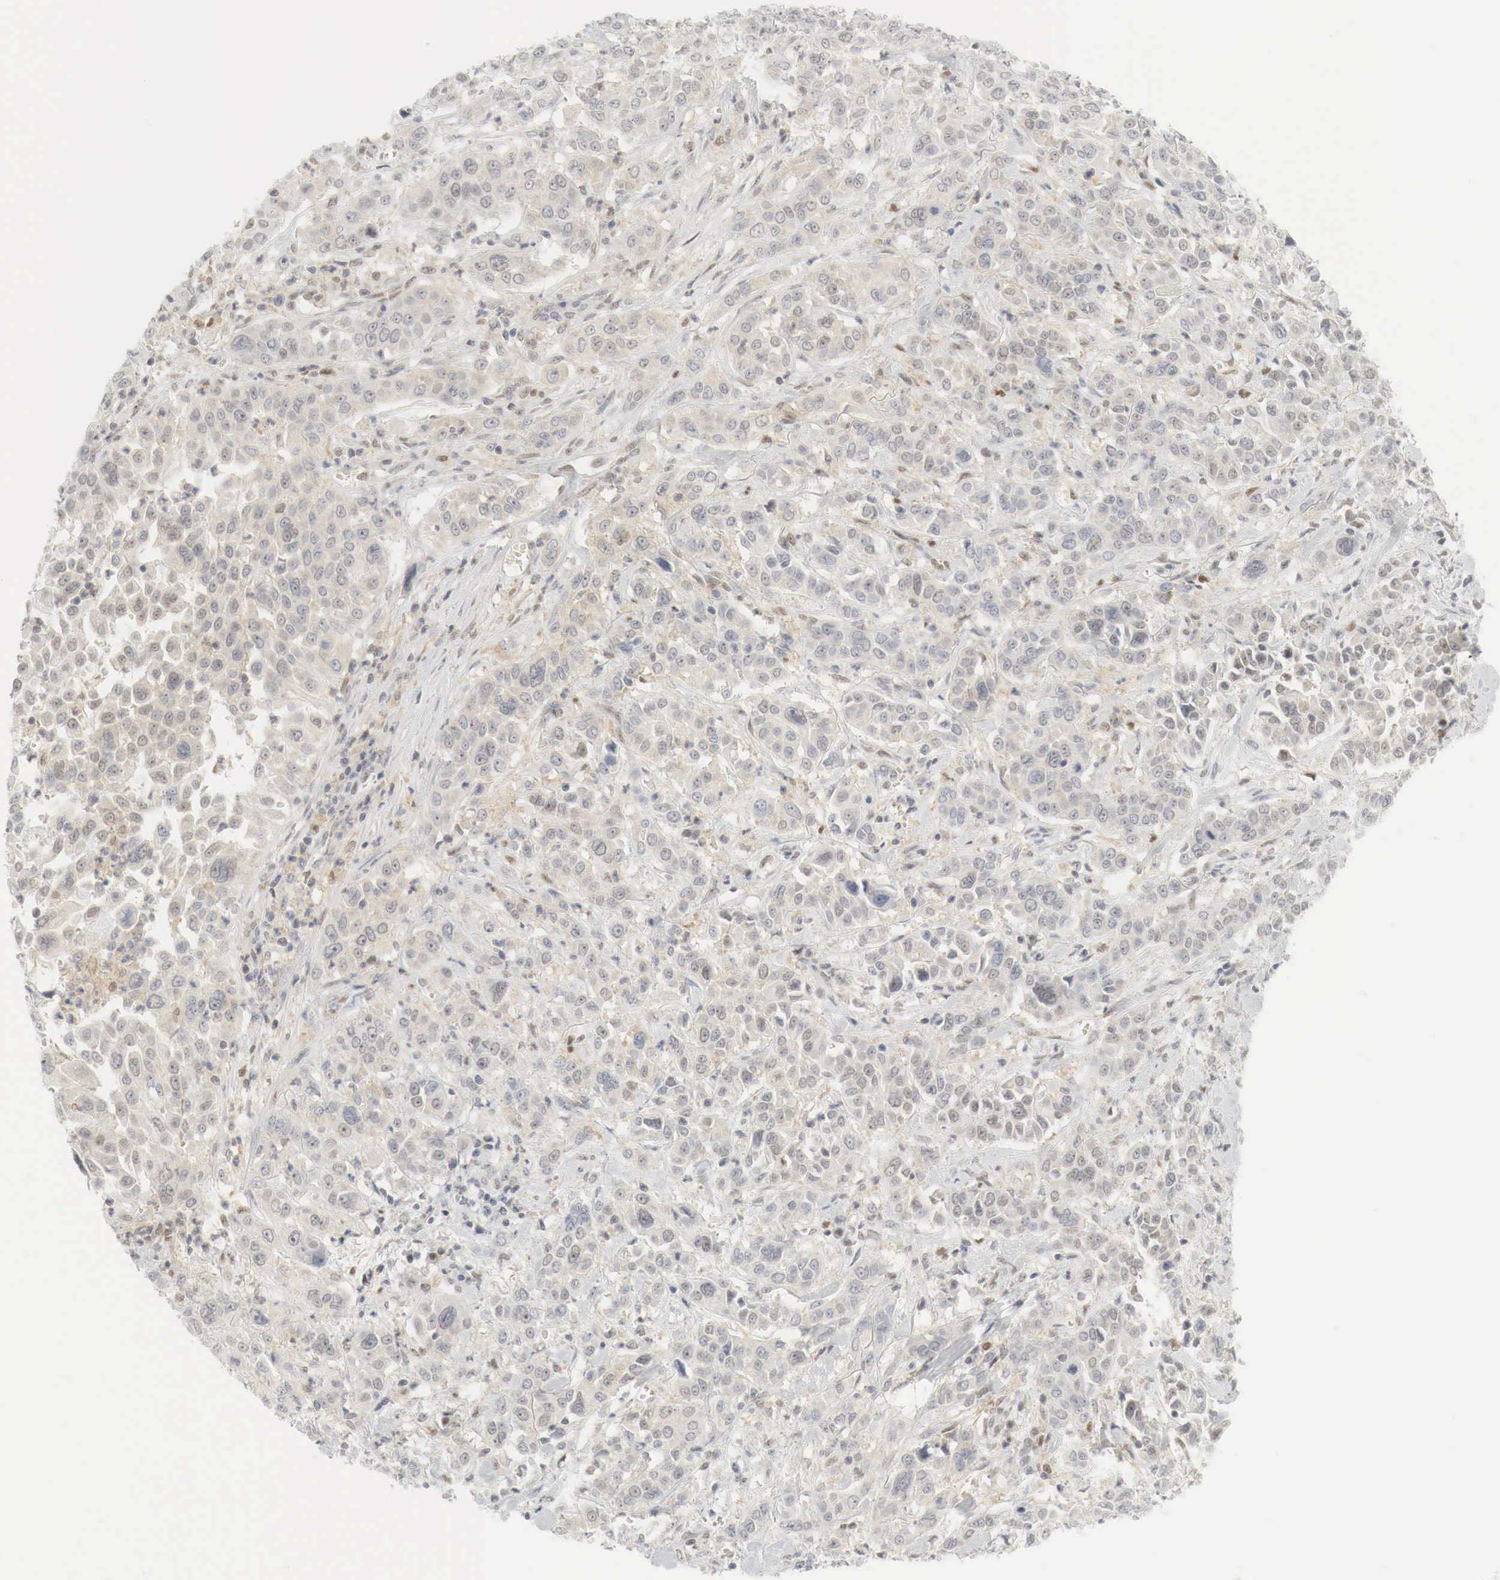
{"staining": {"intensity": "weak", "quantity": "<25%", "location": "cytoplasmic/membranous,nuclear"}, "tissue": "pancreatic cancer", "cell_type": "Tumor cells", "image_type": "cancer", "snomed": [{"axis": "morphology", "description": "Adenocarcinoma, NOS"}, {"axis": "topography", "description": "Pancreas"}], "caption": "A high-resolution photomicrograph shows IHC staining of pancreatic cancer (adenocarcinoma), which exhibits no significant positivity in tumor cells.", "gene": "MYC", "patient": {"sex": "female", "age": 52}}